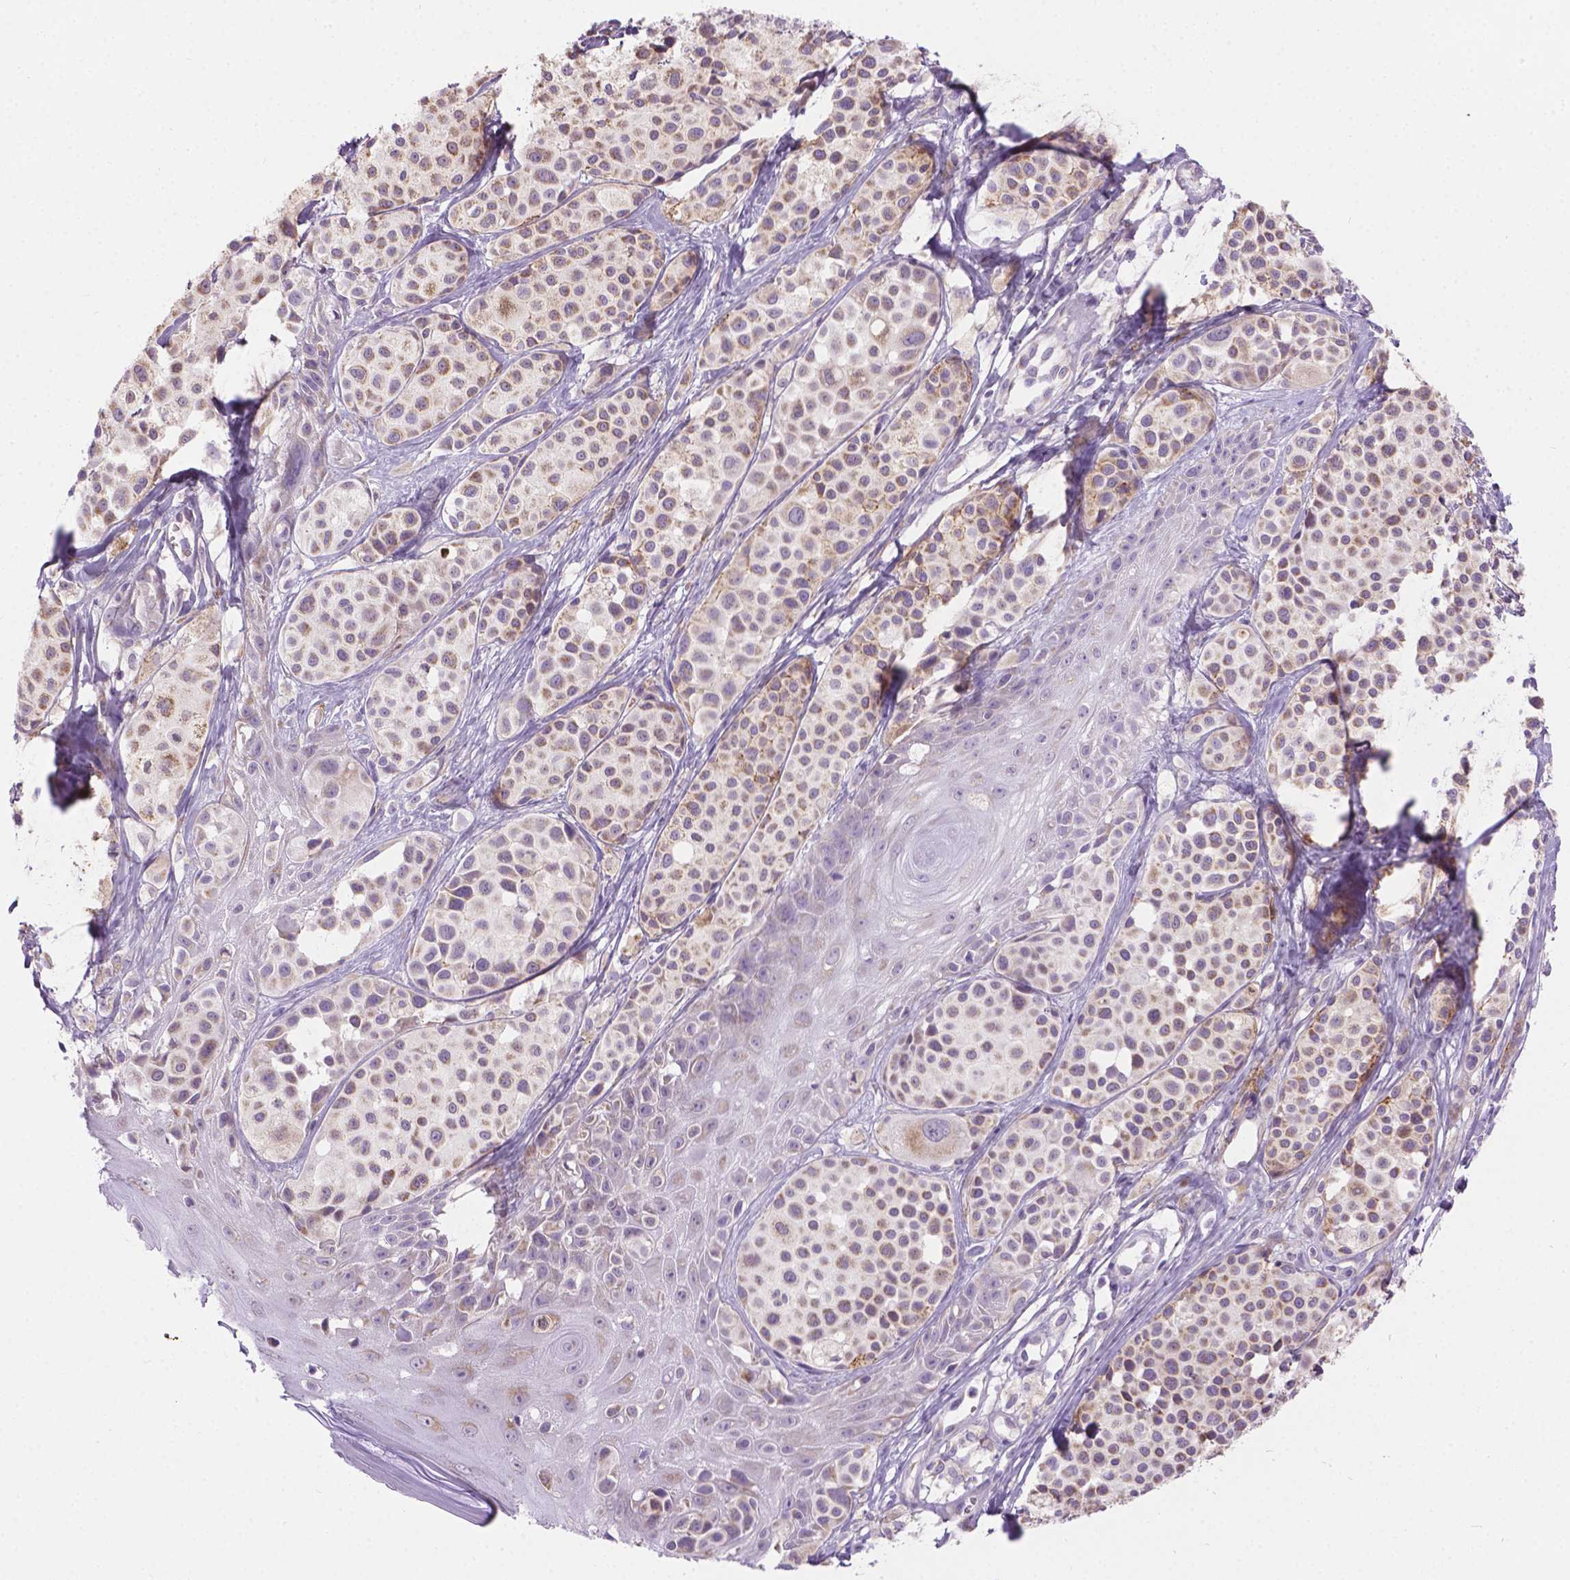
{"staining": {"intensity": "weak", "quantity": "25%-75%", "location": "cytoplasmic/membranous"}, "tissue": "melanoma", "cell_type": "Tumor cells", "image_type": "cancer", "snomed": [{"axis": "morphology", "description": "Malignant melanoma, NOS"}, {"axis": "topography", "description": "Skin"}], "caption": "The immunohistochemical stain highlights weak cytoplasmic/membranous staining in tumor cells of malignant melanoma tissue.", "gene": "CSPG5", "patient": {"sex": "male", "age": 77}}